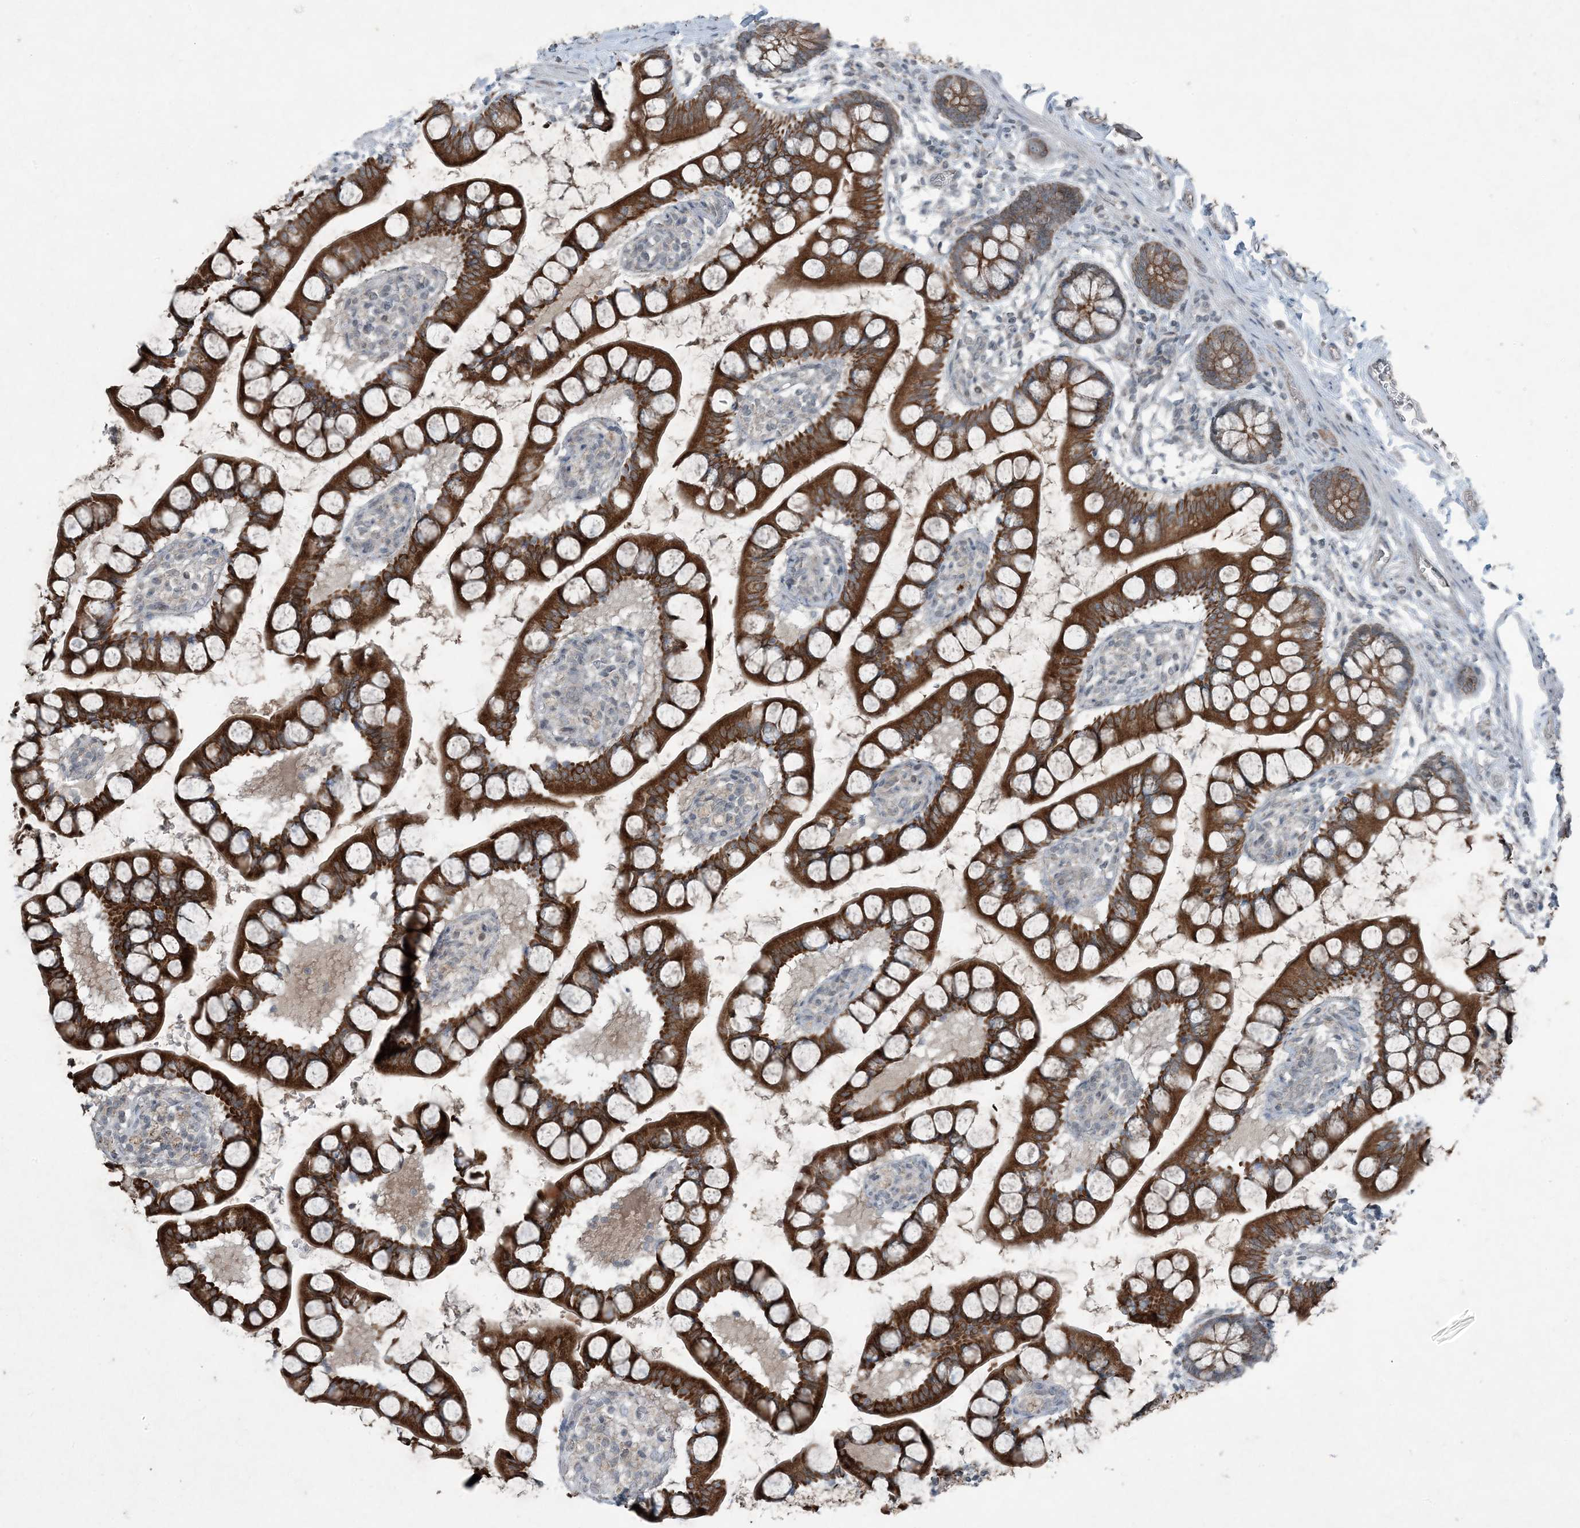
{"staining": {"intensity": "strong", "quantity": ">75%", "location": "cytoplasmic/membranous"}, "tissue": "small intestine", "cell_type": "Glandular cells", "image_type": "normal", "snomed": [{"axis": "morphology", "description": "Normal tissue, NOS"}, {"axis": "topography", "description": "Small intestine"}], "caption": "Protein staining reveals strong cytoplasmic/membranous positivity in about >75% of glandular cells in benign small intestine. The staining is performed using DAB brown chromogen to label protein expression. The nuclei are counter-stained blue using hematoxylin.", "gene": "PC", "patient": {"sex": "male", "age": 52}}